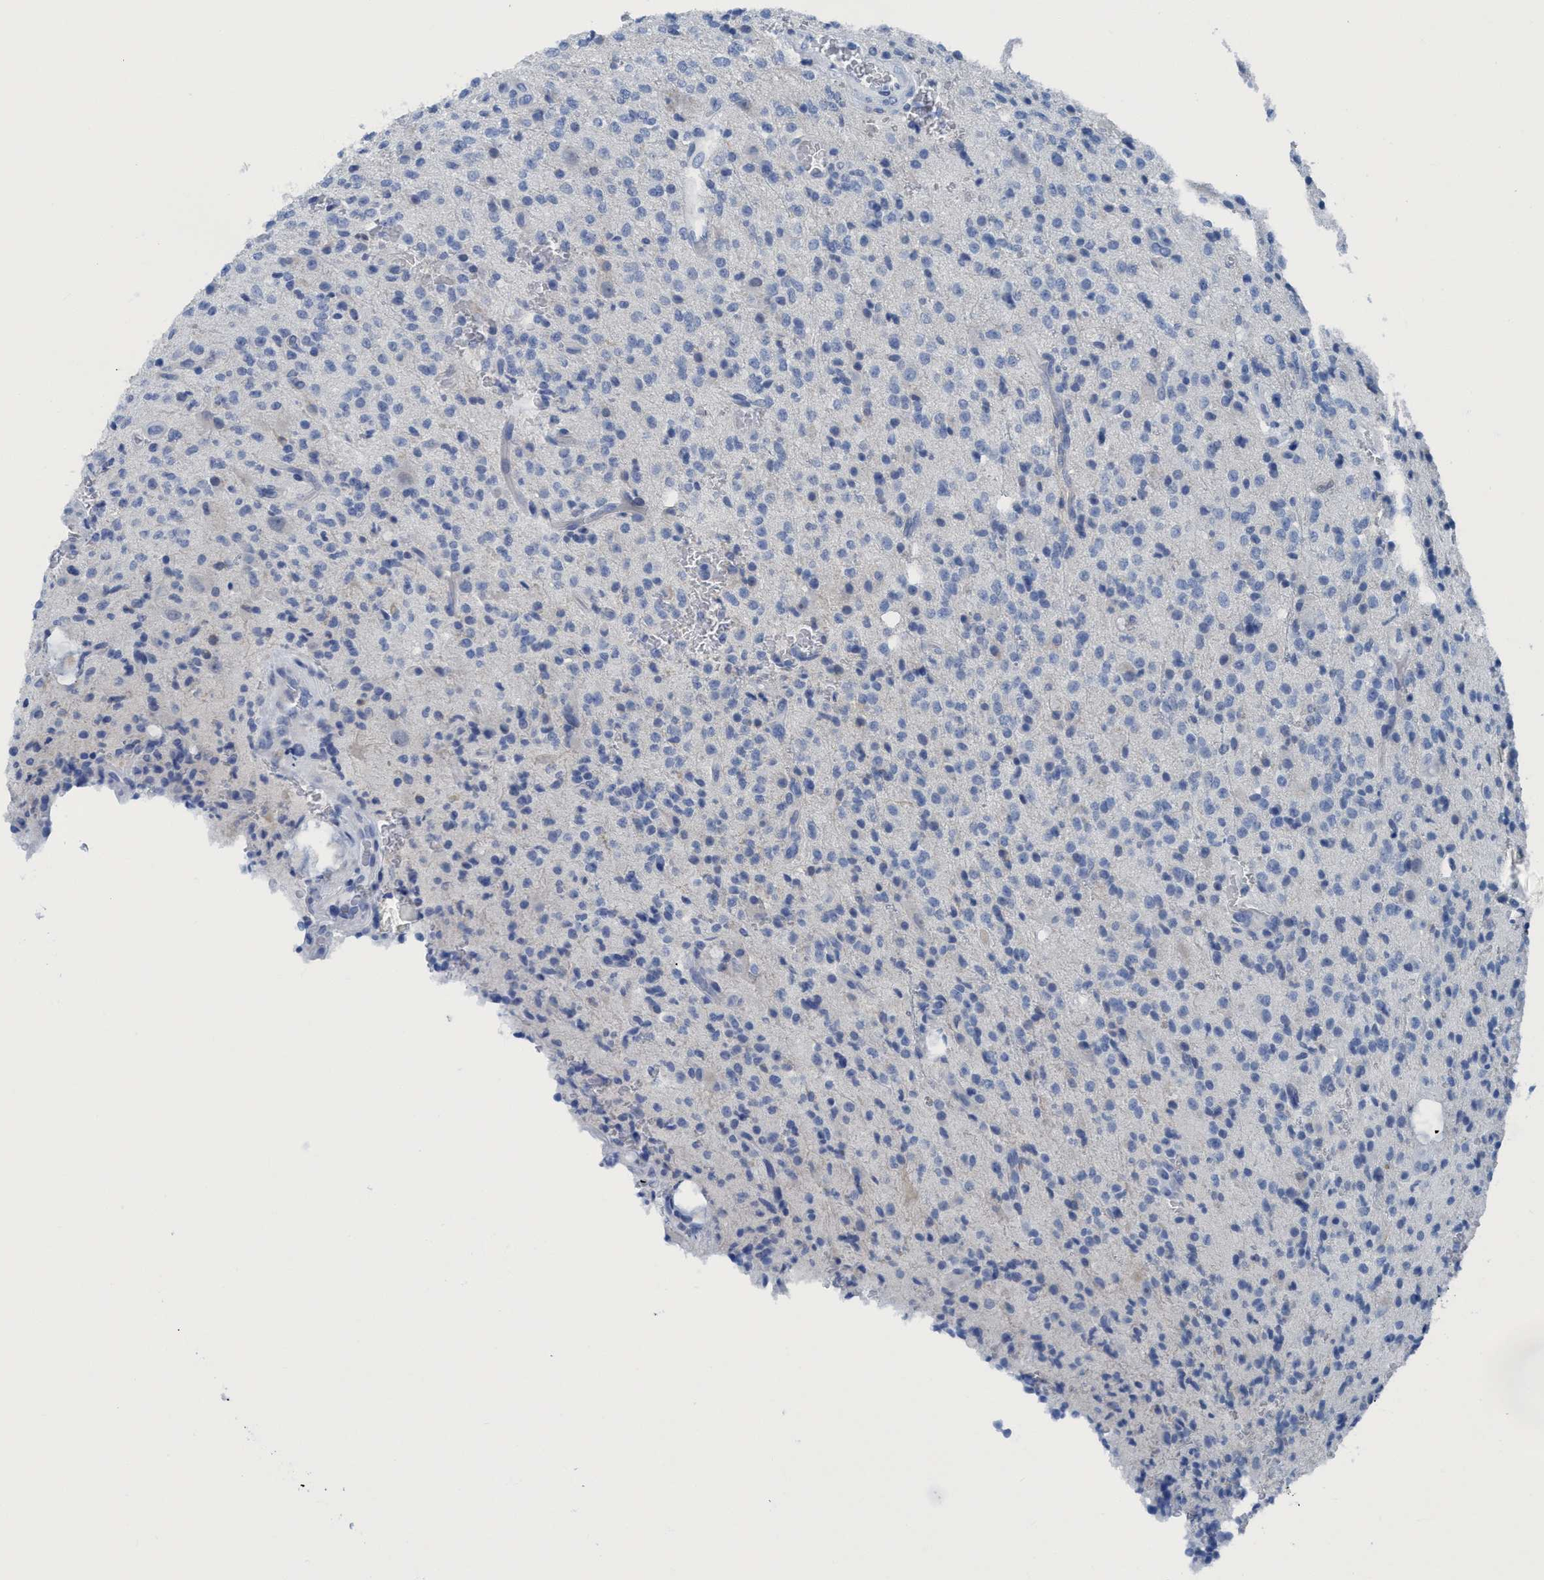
{"staining": {"intensity": "negative", "quantity": "none", "location": "none"}, "tissue": "glioma", "cell_type": "Tumor cells", "image_type": "cancer", "snomed": [{"axis": "morphology", "description": "Glioma, malignant, High grade"}, {"axis": "topography", "description": "Brain"}], "caption": "This image is of malignant glioma (high-grade) stained with immunohistochemistry (IHC) to label a protein in brown with the nuclei are counter-stained blue. There is no expression in tumor cells.", "gene": "DNAI1", "patient": {"sex": "male", "age": 34}}